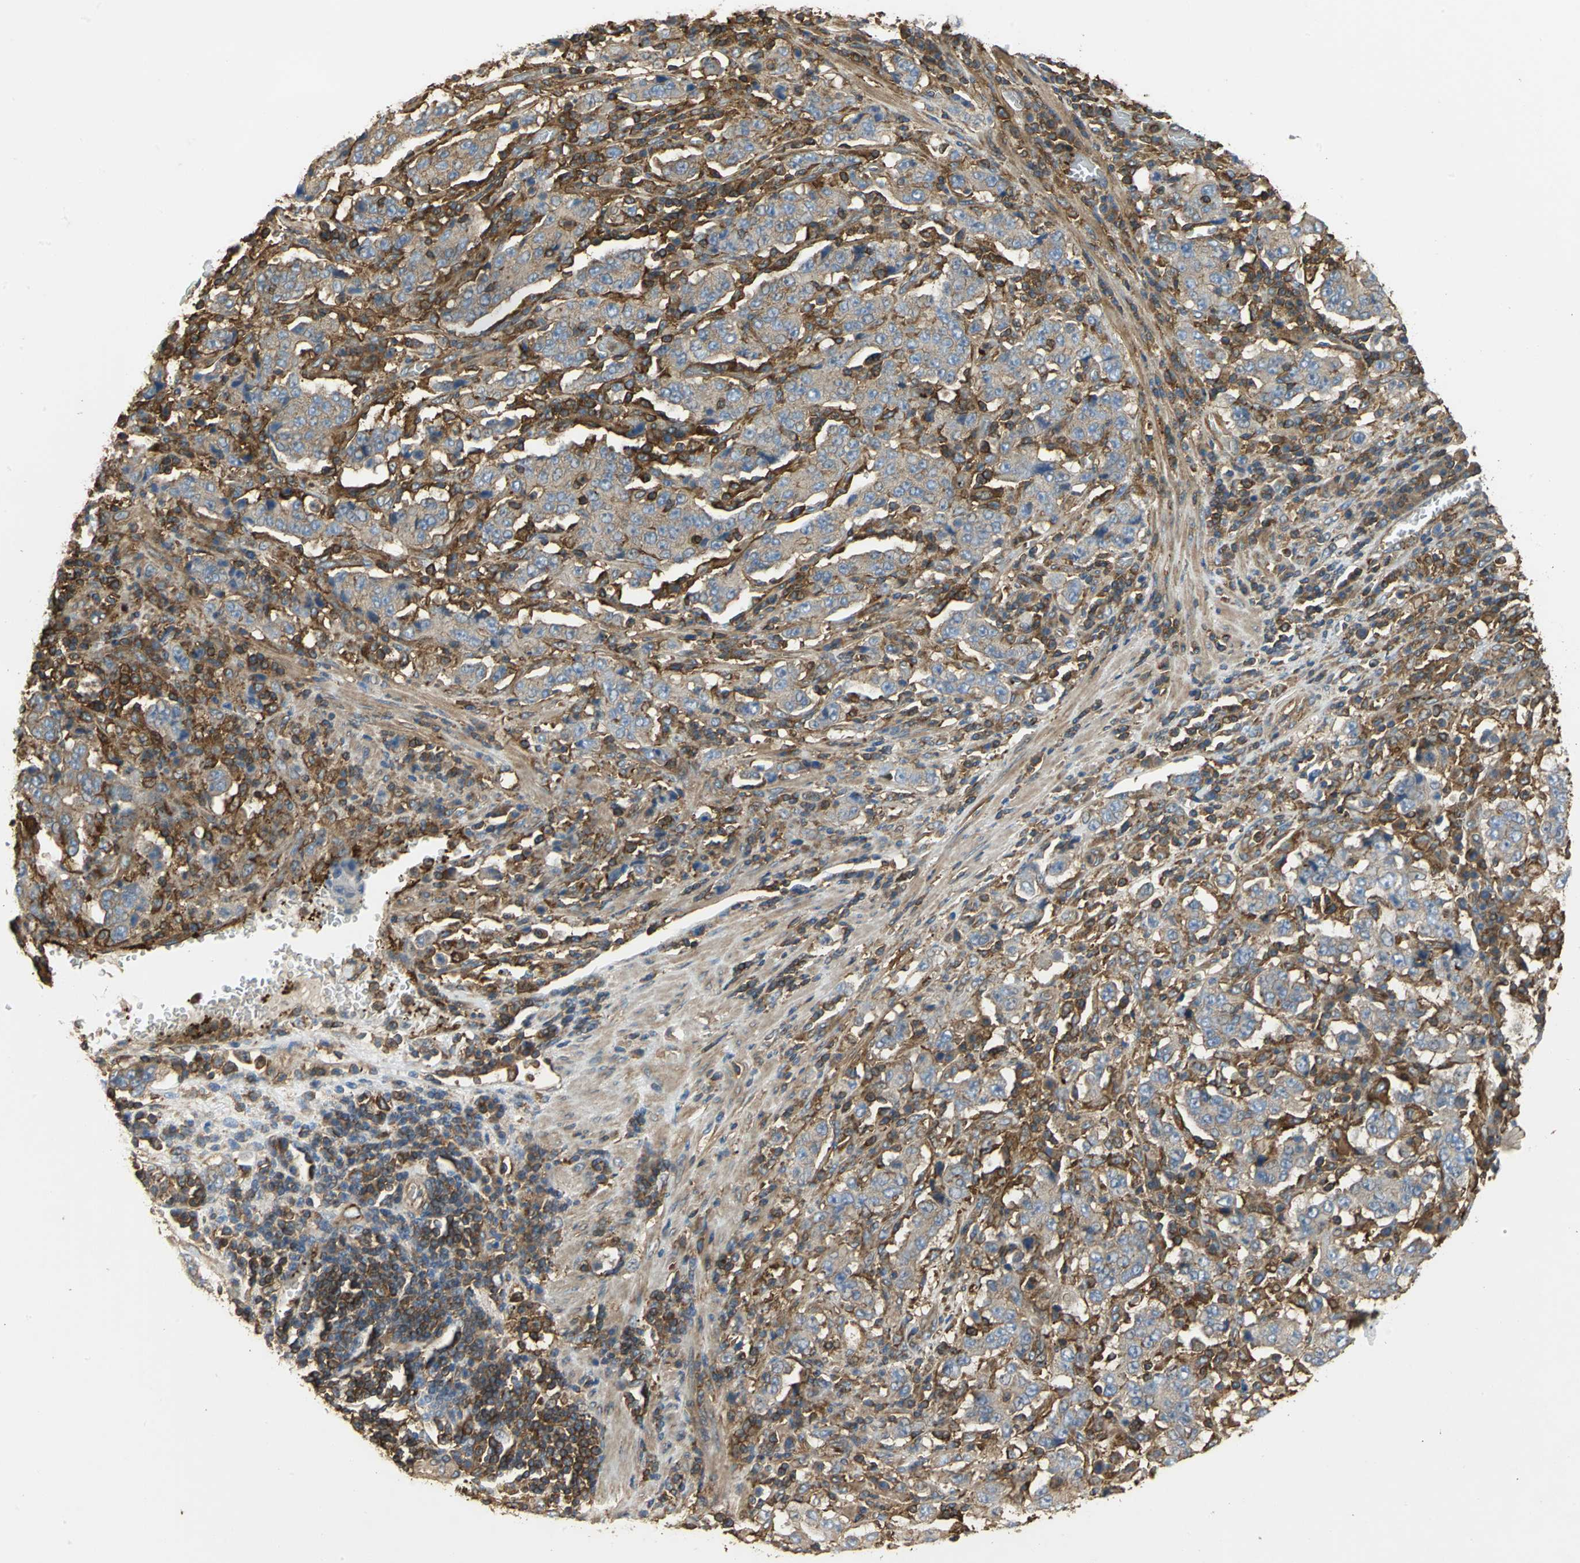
{"staining": {"intensity": "weak", "quantity": "25%-75%", "location": "cytoplasmic/membranous"}, "tissue": "stomach cancer", "cell_type": "Tumor cells", "image_type": "cancer", "snomed": [{"axis": "morphology", "description": "Normal tissue, NOS"}, {"axis": "morphology", "description": "Adenocarcinoma, NOS"}, {"axis": "topography", "description": "Stomach, upper"}, {"axis": "topography", "description": "Stomach"}], "caption": "Stomach cancer (adenocarcinoma) stained for a protein (brown) exhibits weak cytoplasmic/membranous positive expression in approximately 25%-75% of tumor cells.", "gene": "TLN1", "patient": {"sex": "male", "age": 59}}